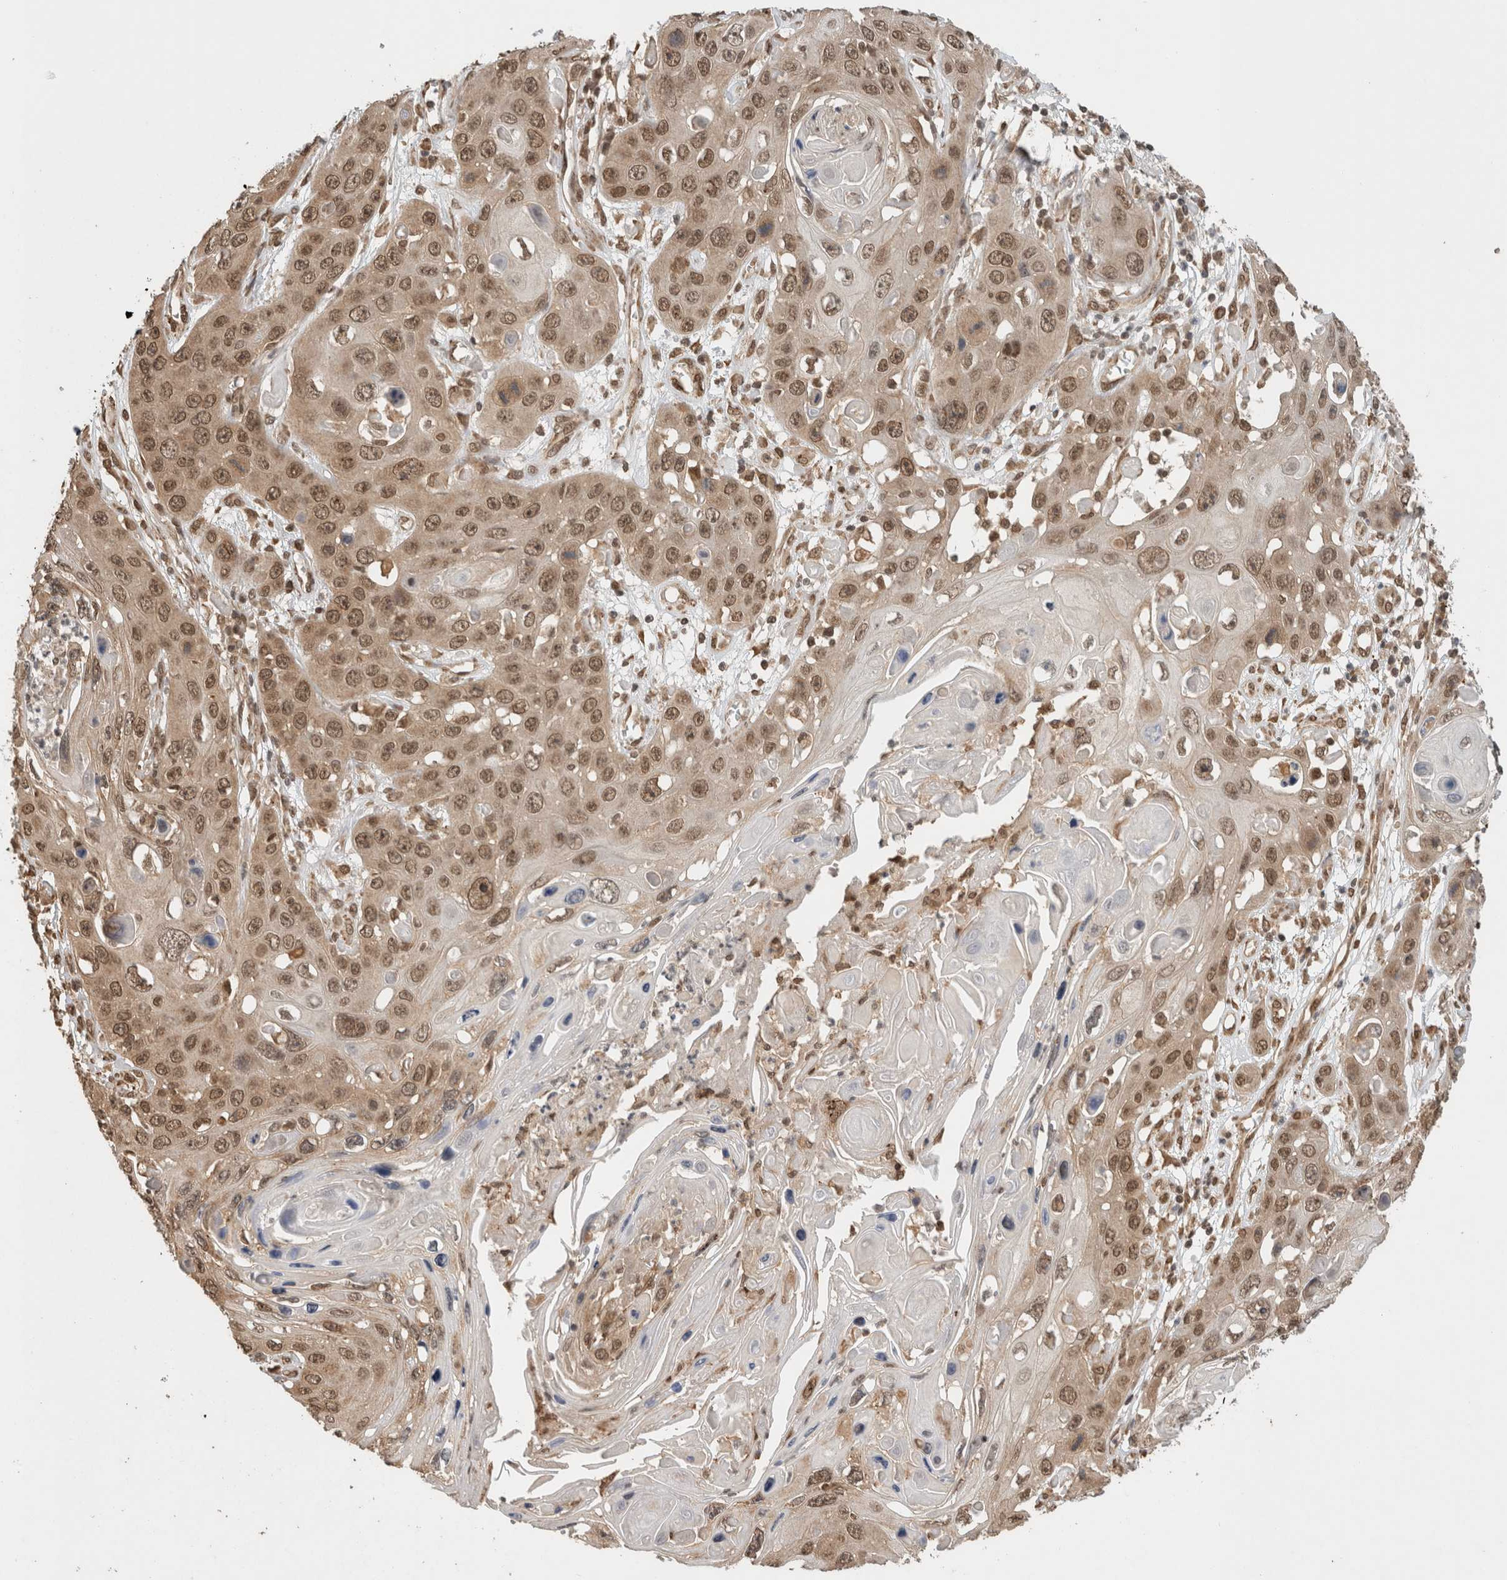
{"staining": {"intensity": "moderate", "quantity": ">75%", "location": "nuclear"}, "tissue": "skin cancer", "cell_type": "Tumor cells", "image_type": "cancer", "snomed": [{"axis": "morphology", "description": "Squamous cell carcinoma, NOS"}, {"axis": "topography", "description": "Skin"}], "caption": "Skin cancer was stained to show a protein in brown. There is medium levels of moderate nuclear expression in about >75% of tumor cells.", "gene": "C1orf21", "patient": {"sex": "male", "age": 55}}